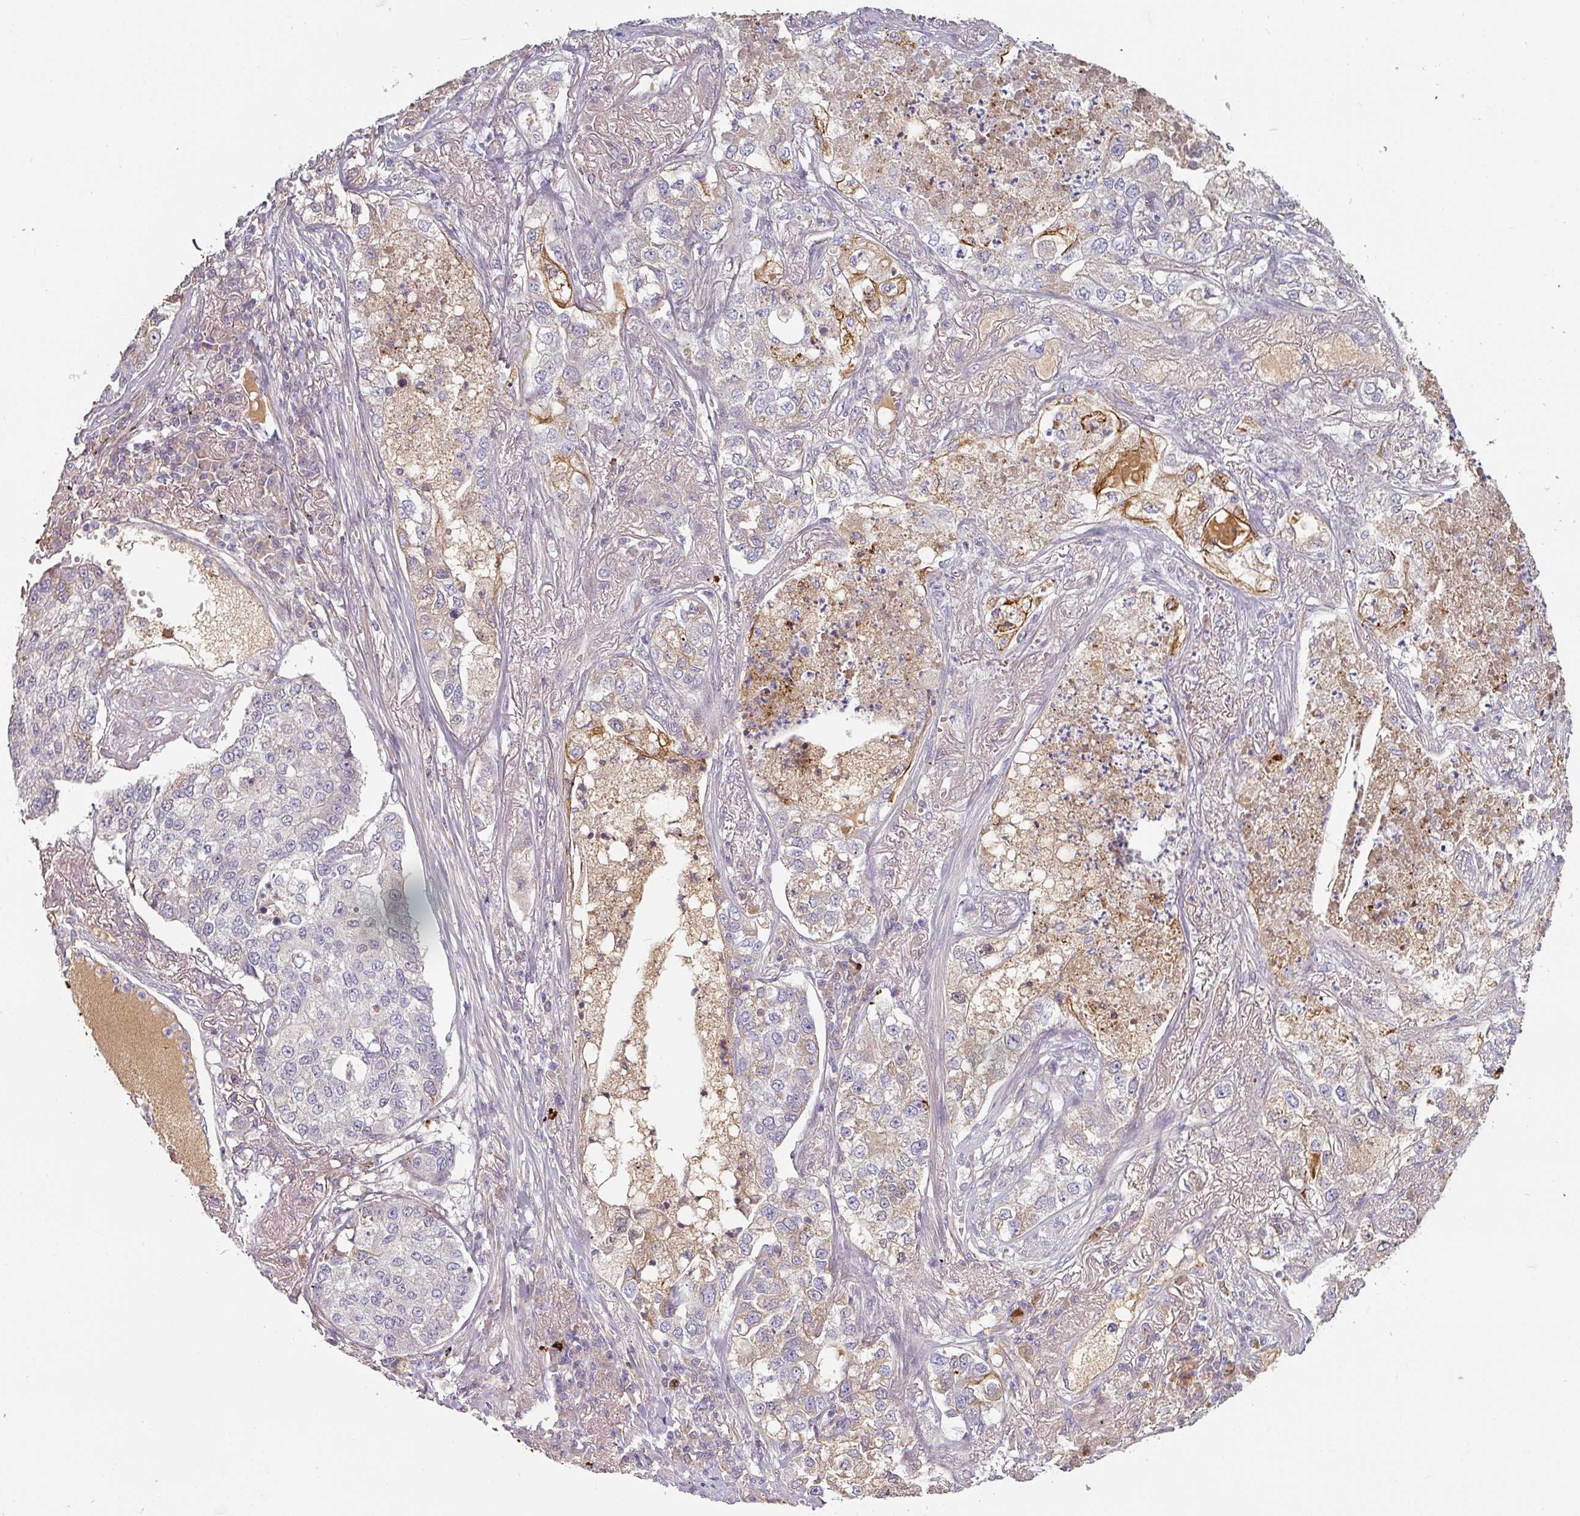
{"staining": {"intensity": "weak", "quantity": "25%-75%", "location": "cytoplasmic/membranous"}, "tissue": "lung cancer", "cell_type": "Tumor cells", "image_type": "cancer", "snomed": [{"axis": "morphology", "description": "Adenocarcinoma, NOS"}, {"axis": "topography", "description": "Lung"}], "caption": "Immunohistochemical staining of lung cancer (adenocarcinoma) displays weak cytoplasmic/membranous protein staining in about 25%-75% of tumor cells. Using DAB (brown) and hematoxylin (blue) stains, captured at high magnification using brightfield microscopy.", "gene": "CEP78", "patient": {"sex": "male", "age": 49}}